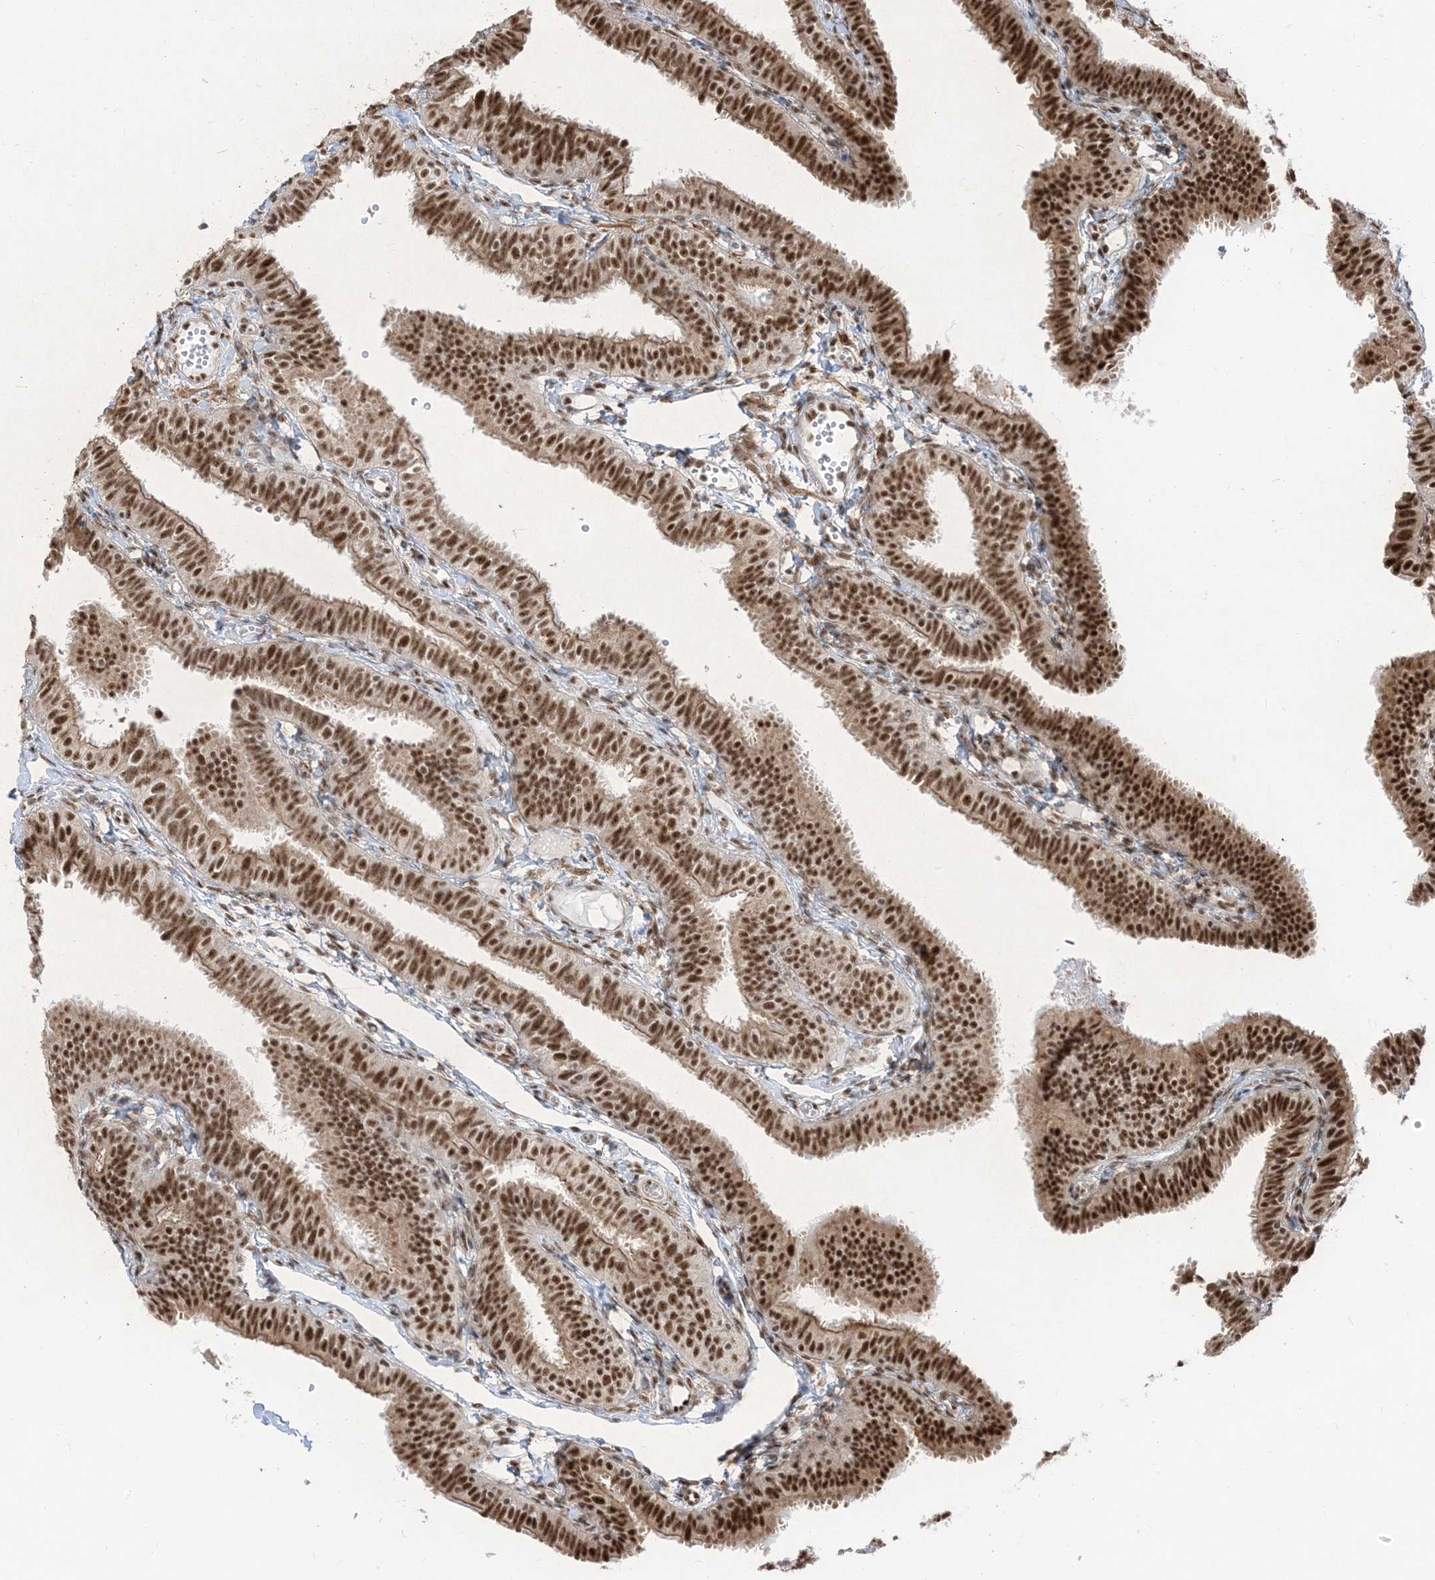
{"staining": {"intensity": "strong", "quantity": ">75%", "location": "nuclear"}, "tissue": "fallopian tube", "cell_type": "Glandular cells", "image_type": "normal", "snomed": [{"axis": "morphology", "description": "Normal tissue, NOS"}, {"axis": "topography", "description": "Fallopian tube"}], "caption": "A high-resolution histopathology image shows immunohistochemistry staining of normal fallopian tube, which demonstrates strong nuclear expression in about >75% of glandular cells.", "gene": "ARGLU1", "patient": {"sex": "female", "age": 35}}